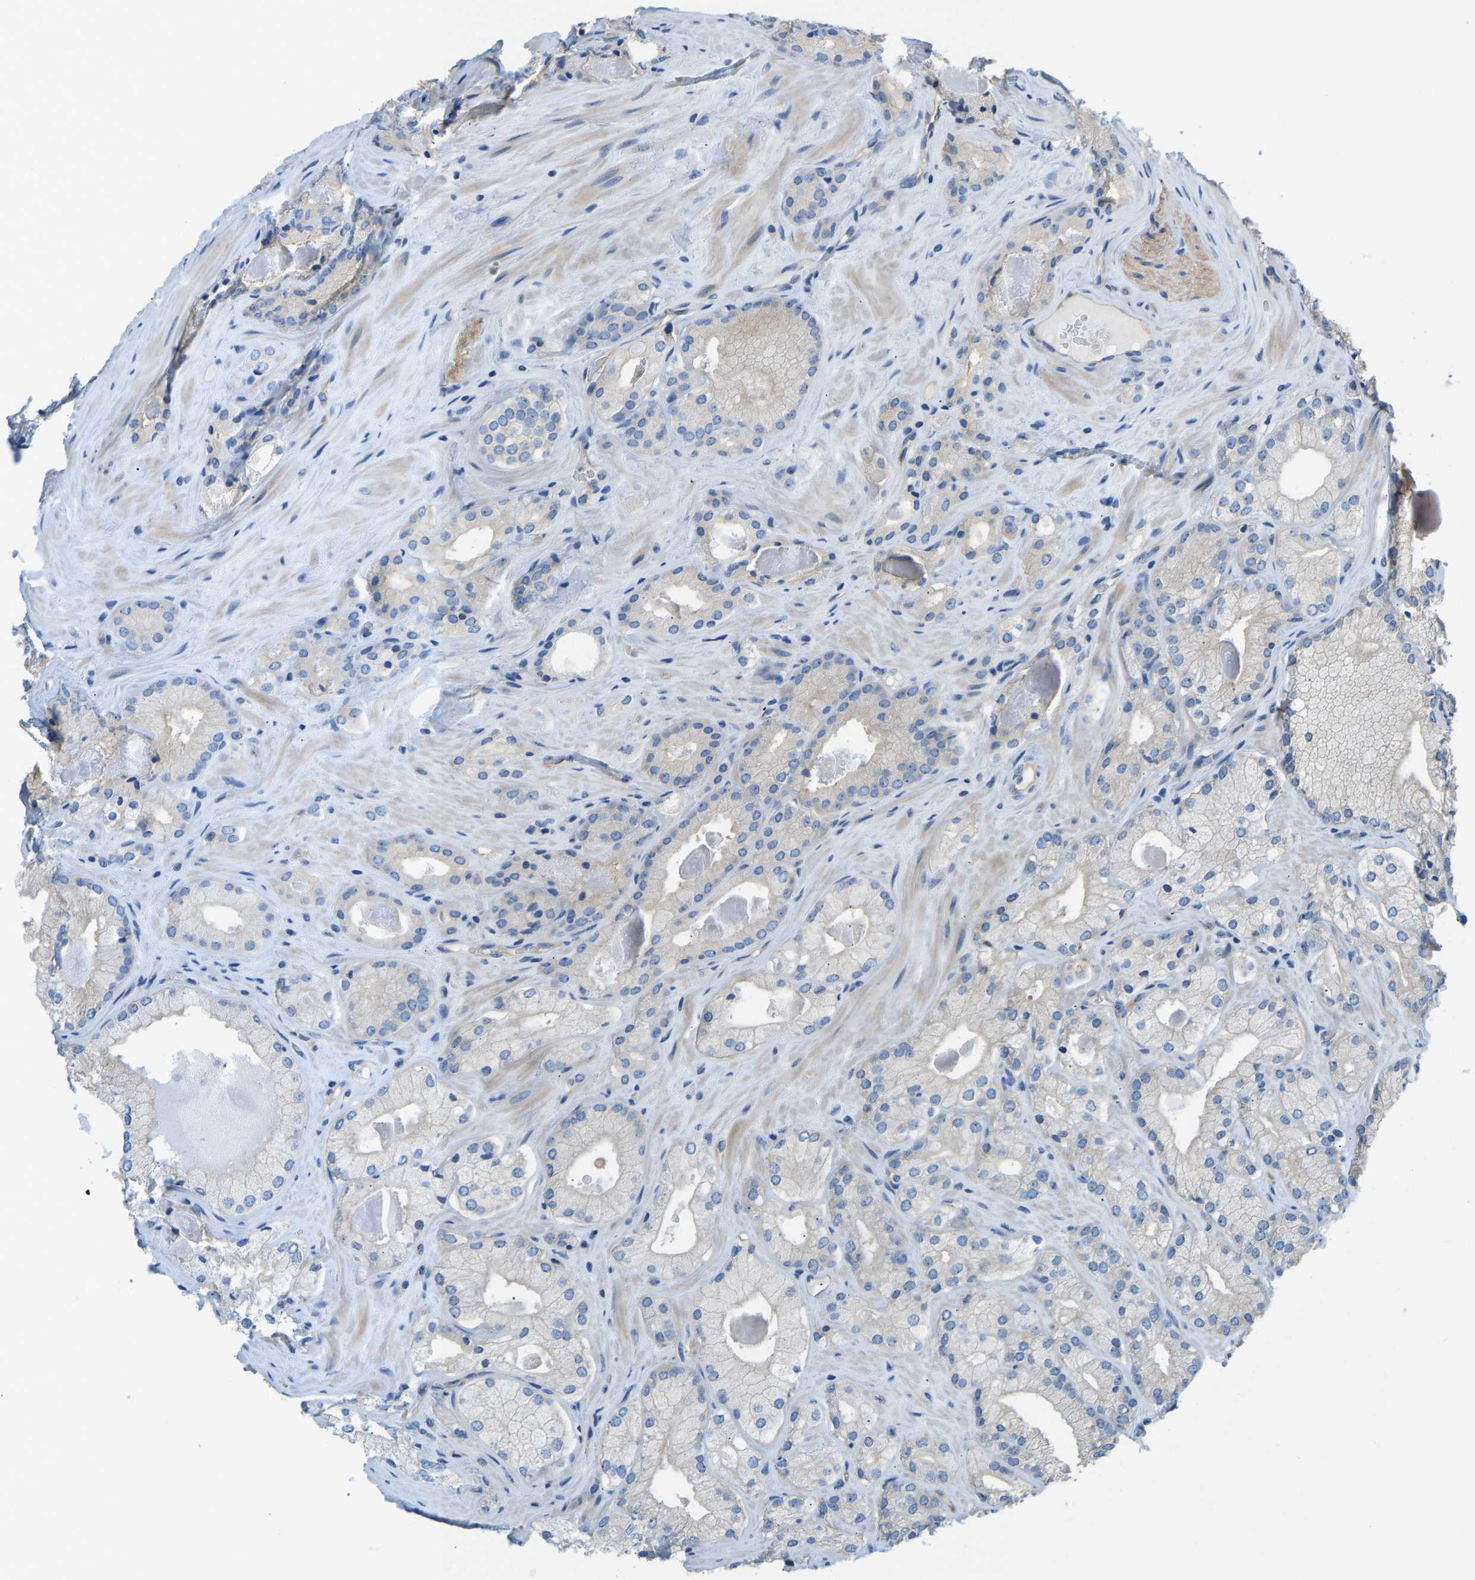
{"staining": {"intensity": "negative", "quantity": "none", "location": "none"}, "tissue": "prostate cancer", "cell_type": "Tumor cells", "image_type": "cancer", "snomed": [{"axis": "morphology", "description": "Adenocarcinoma, Low grade"}, {"axis": "topography", "description": "Prostate"}], "caption": "Tumor cells show no significant staining in prostate cancer (low-grade adenocarcinoma). (Immunohistochemistry, brightfield microscopy, high magnification).", "gene": "CHAD", "patient": {"sex": "male", "age": 65}}